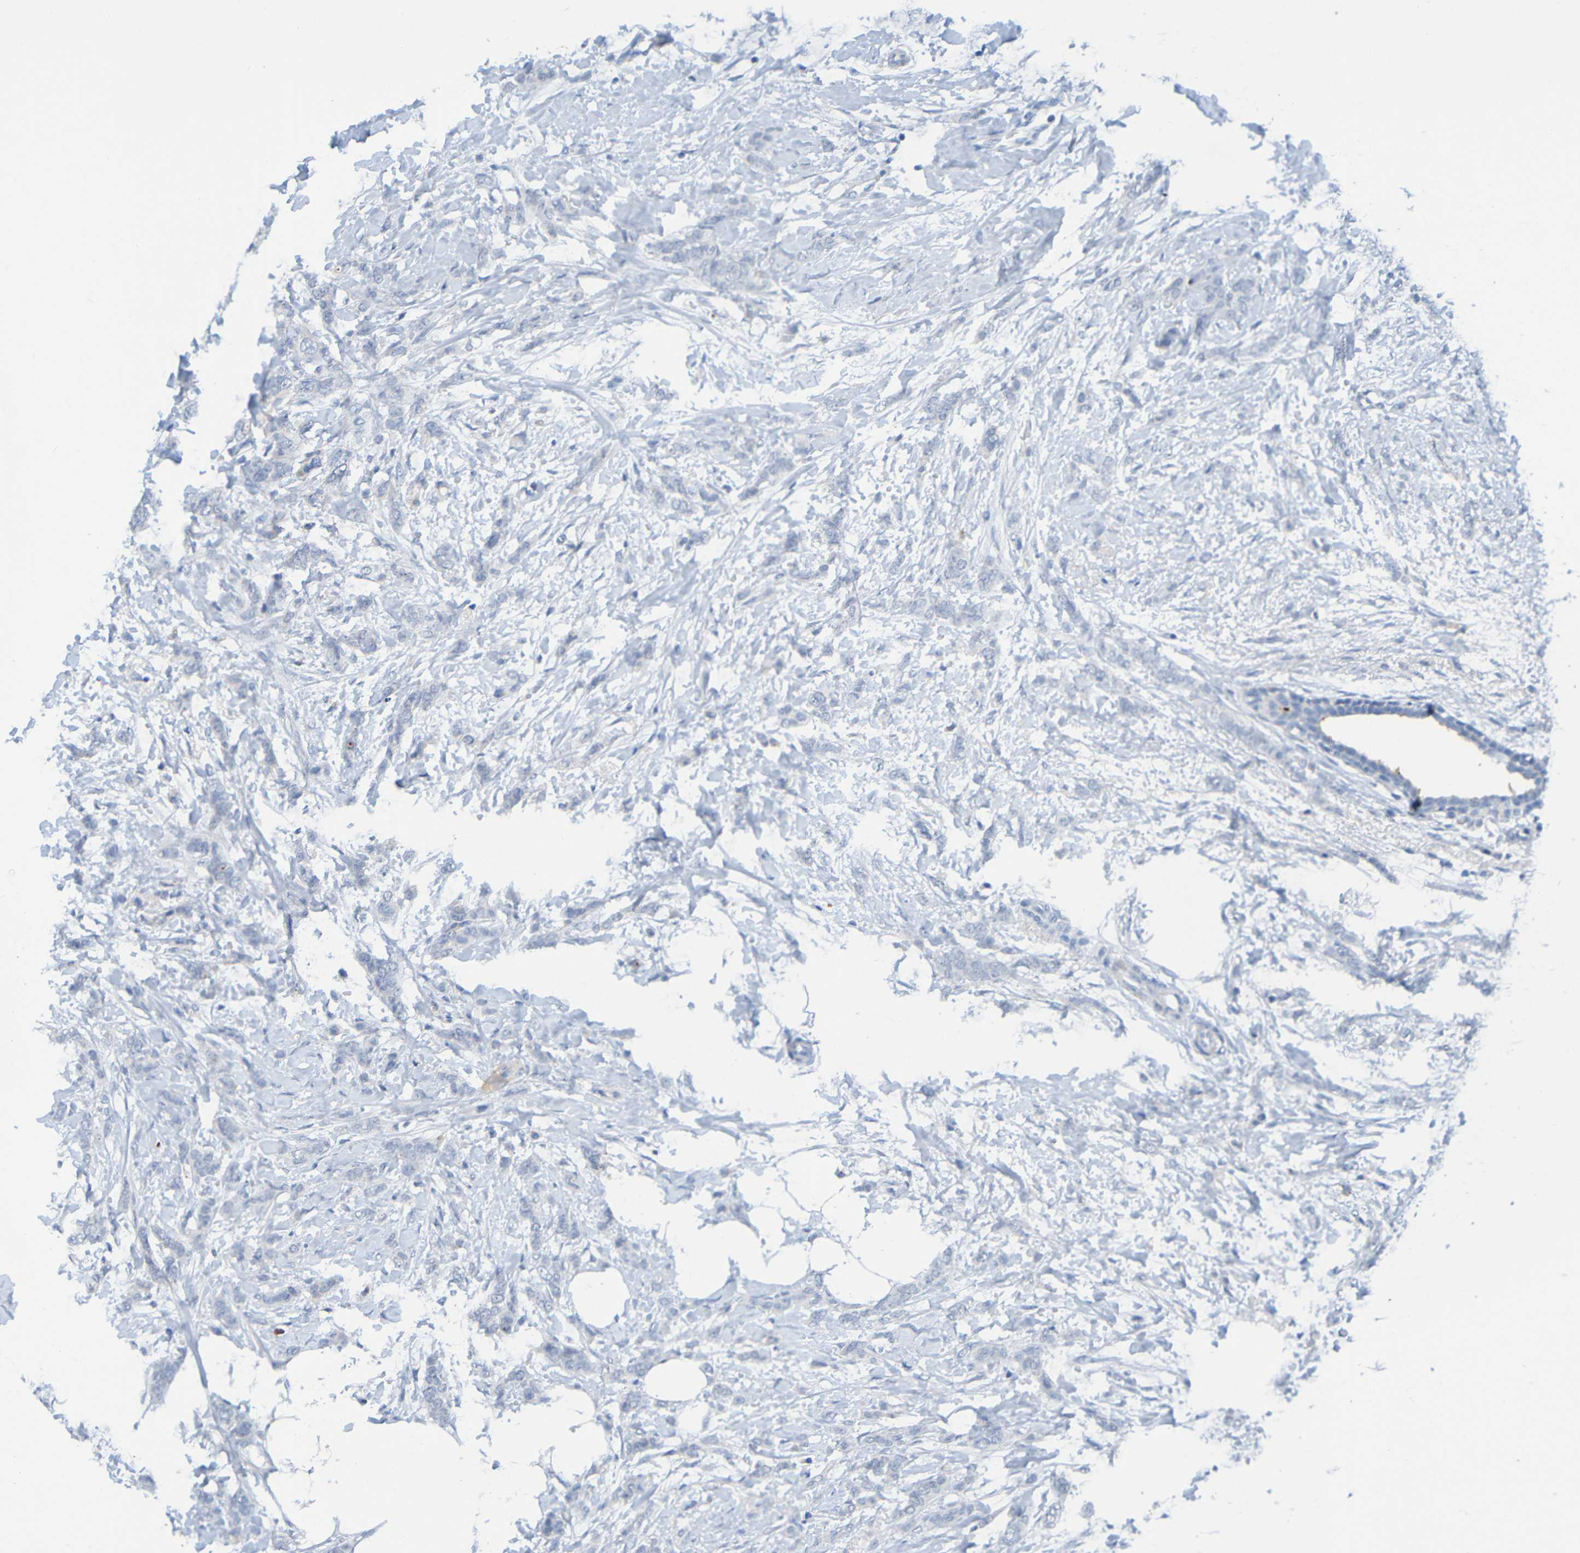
{"staining": {"intensity": "negative", "quantity": "none", "location": "none"}, "tissue": "breast cancer", "cell_type": "Tumor cells", "image_type": "cancer", "snomed": [{"axis": "morphology", "description": "Lobular carcinoma, in situ"}, {"axis": "morphology", "description": "Lobular carcinoma"}, {"axis": "topography", "description": "Breast"}], "caption": "Human lobular carcinoma (breast) stained for a protein using immunohistochemistry exhibits no staining in tumor cells.", "gene": "IL10", "patient": {"sex": "female", "age": 41}}